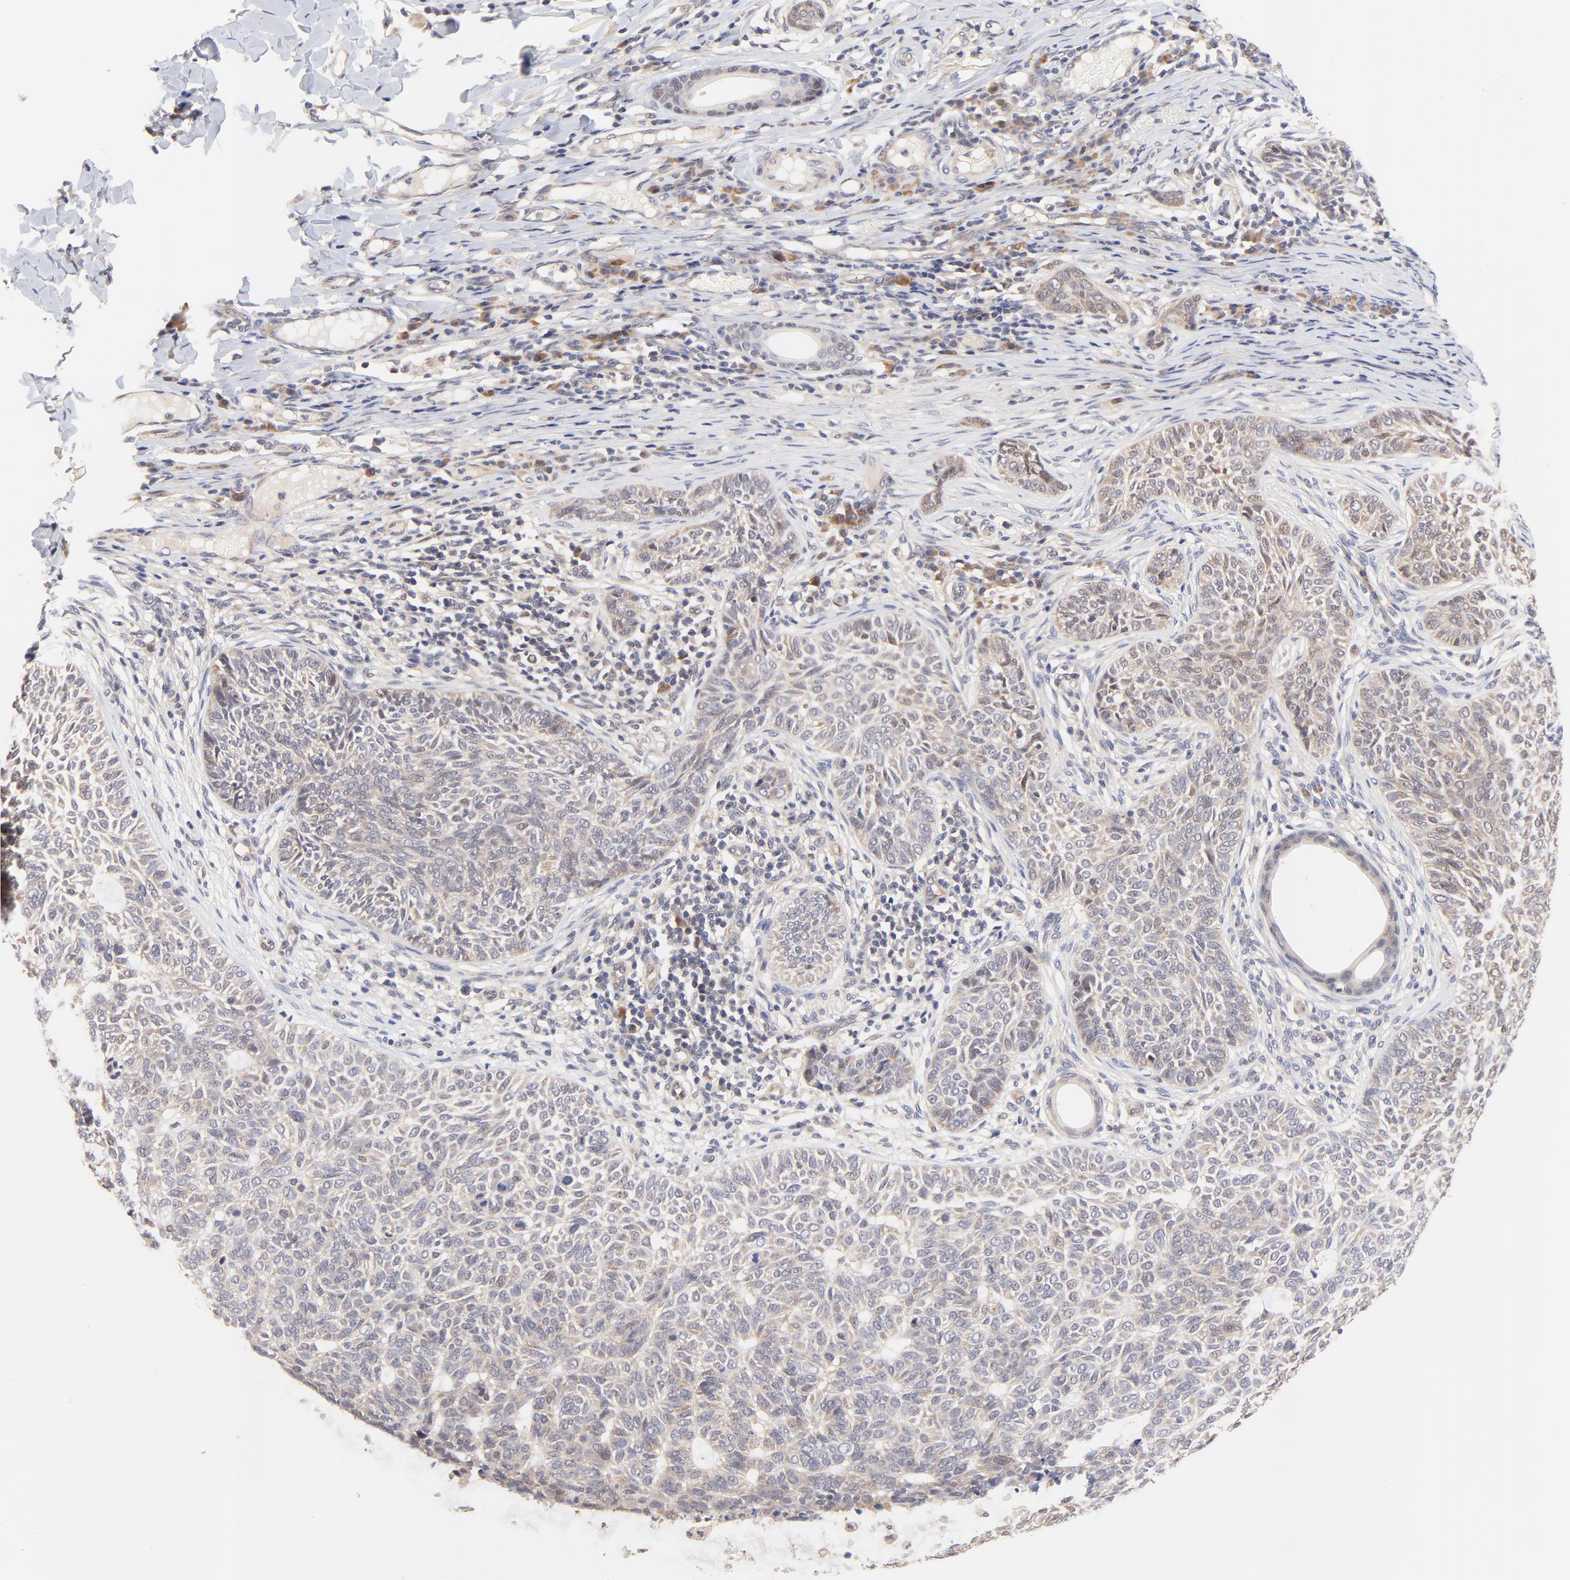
{"staining": {"intensity": "weak", "quantity": "25%-75%", "location": "cytoplasmic/membranous"}, "tissue": "skin cancer", "cell_type": "Tumor cells", "image_type": "cancer", "snomed": [{"axis": "morphology", "description": "Basal cell carcinoma"}, {"axis": "topography", "description": "Skin"}], "caption": "There is low levels of weak cytoplasmic/membranous positivity in tumor cells of skin basal cell carcinoma, as demonstrated by immunohistochemical staining (brown color).", "gene": "TXNL1", "patient": {"sex": "male", "age": 87}}